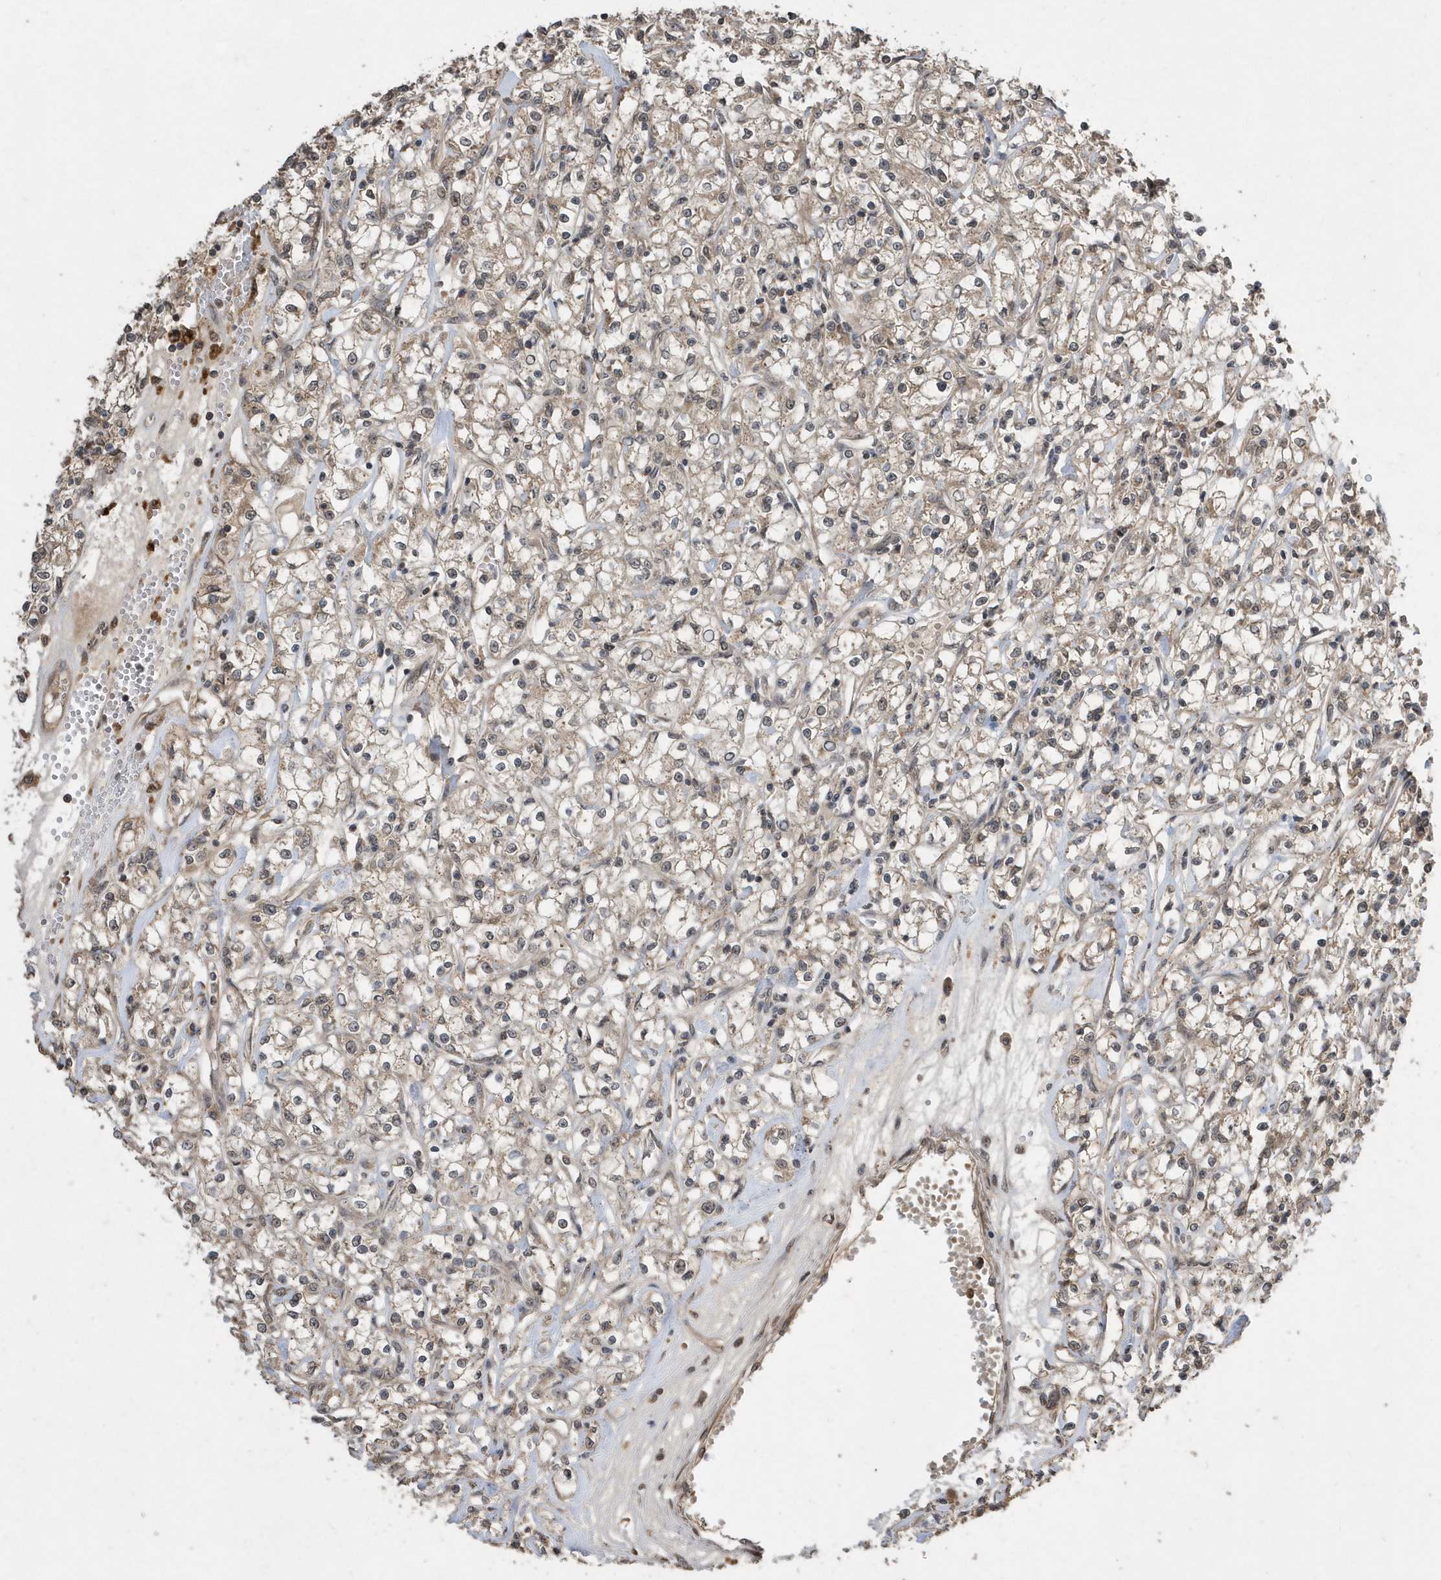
{"staining": {"intensity": "weak", "quantity": "25%-75%", "location": "cytoplasmic/membranous"}, "tissue": "renal cancer", "cell_type": "Tumor cells", "image_type": "cancer", "snomed": [{"axis": "morphology", "description": "Adenocarcinoma, NOS"}, {"axis": "topography", "description": "Kidney"}], "caption": "Renal cancer stained with DAB (3,3'-diaminobenzidine) immunohistochemistry exhibits low levels of weak cytoplasmic/membranous positivity in about 25%-75% of tumor cells.", "gene": "WASHC5", "patient": {"sex": "female", "age": 59}}